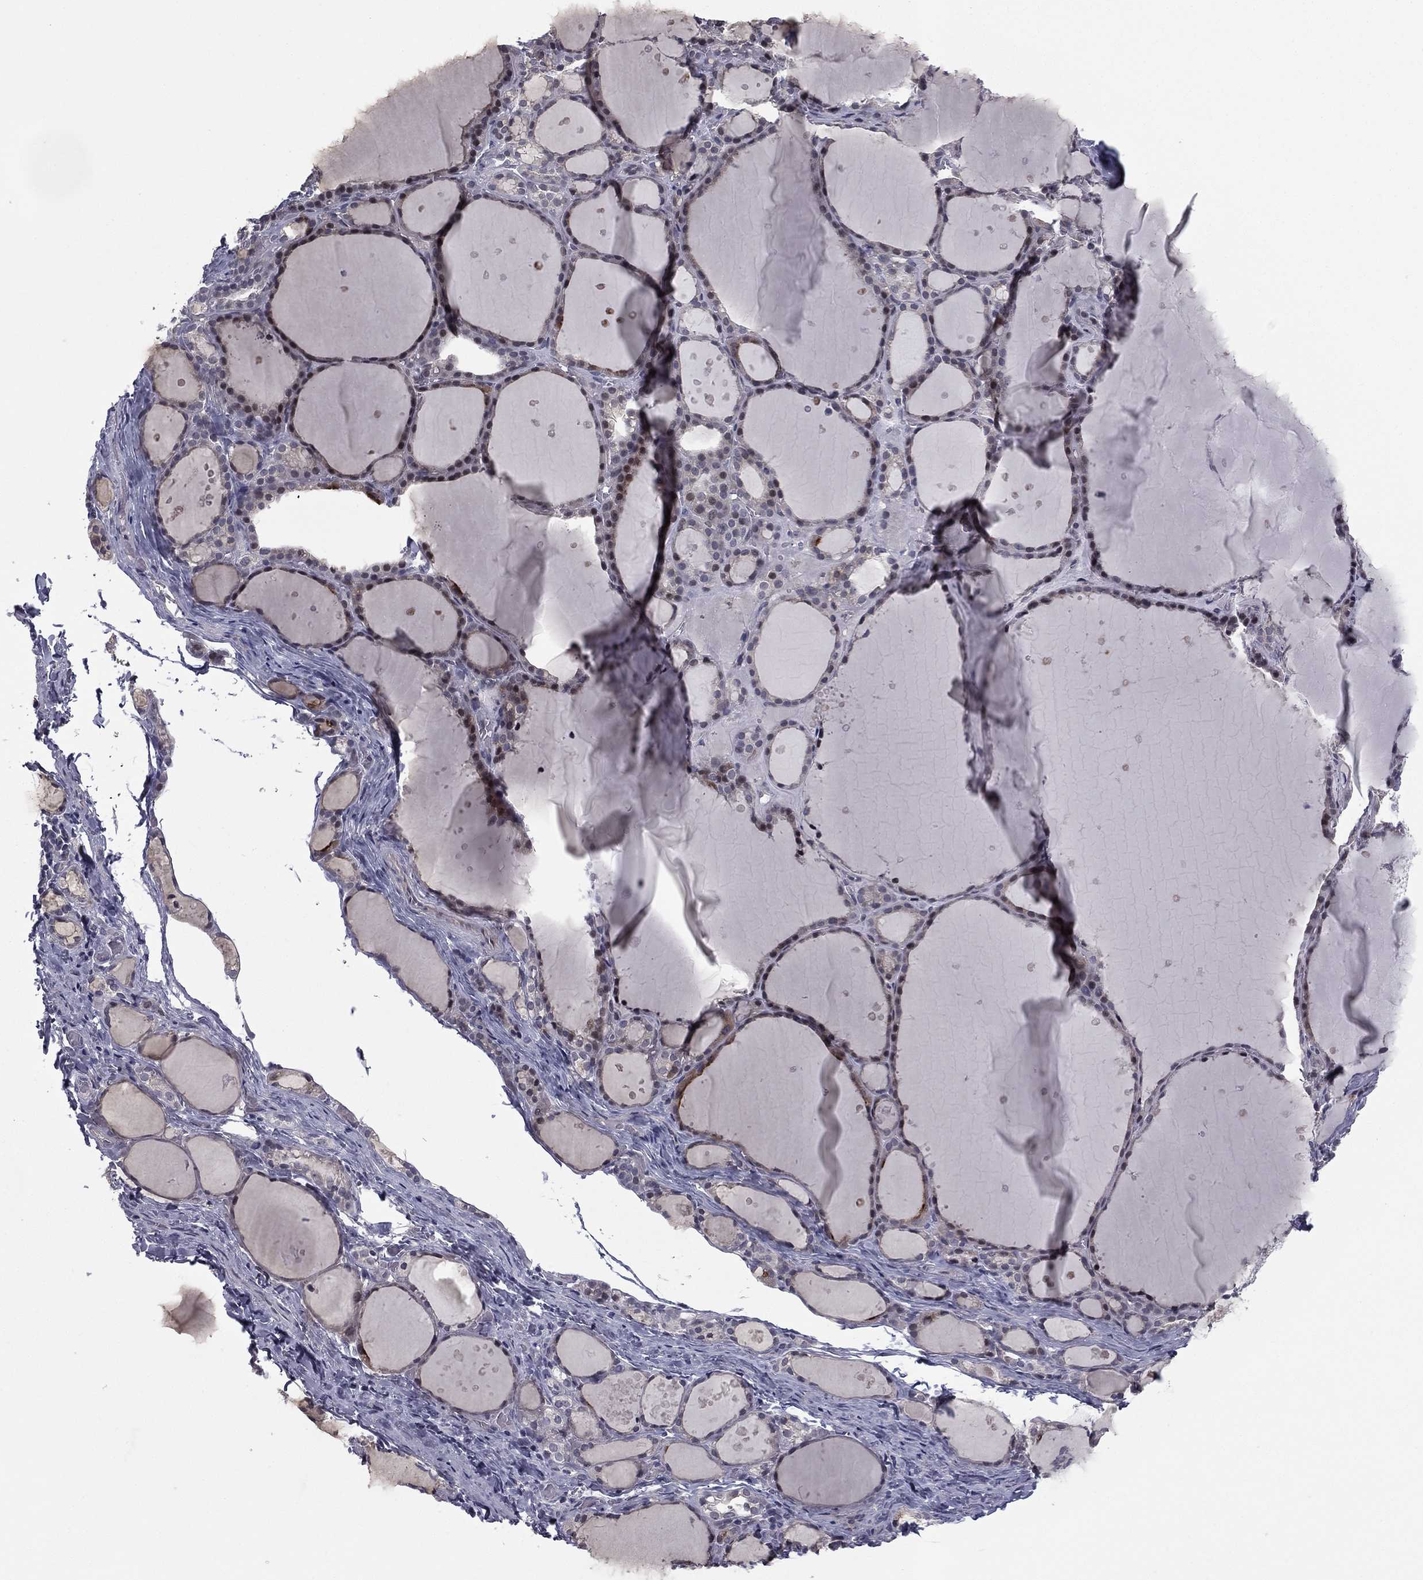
{"staining": {"intensity": "negative", "quantity": "none", "location": "none"}, "tissue": "thyroid gland", "cell_type": "Glandular cells", "image_type": "normal", "snomed": [{"axis": "morphology", "description": "Normal tissue, NOS"}, {"axis": "topography", "description": "Thyroid gland"}], "caption": "Glandular cells are negative for brown protein staining in normal thyroid gland. The staining is performed using DAB brown chromogen with nuclei counter-stained in using hematoxylin.", "gene": "ACTRT2", "patient": {"sex": "male", "age": 68}}